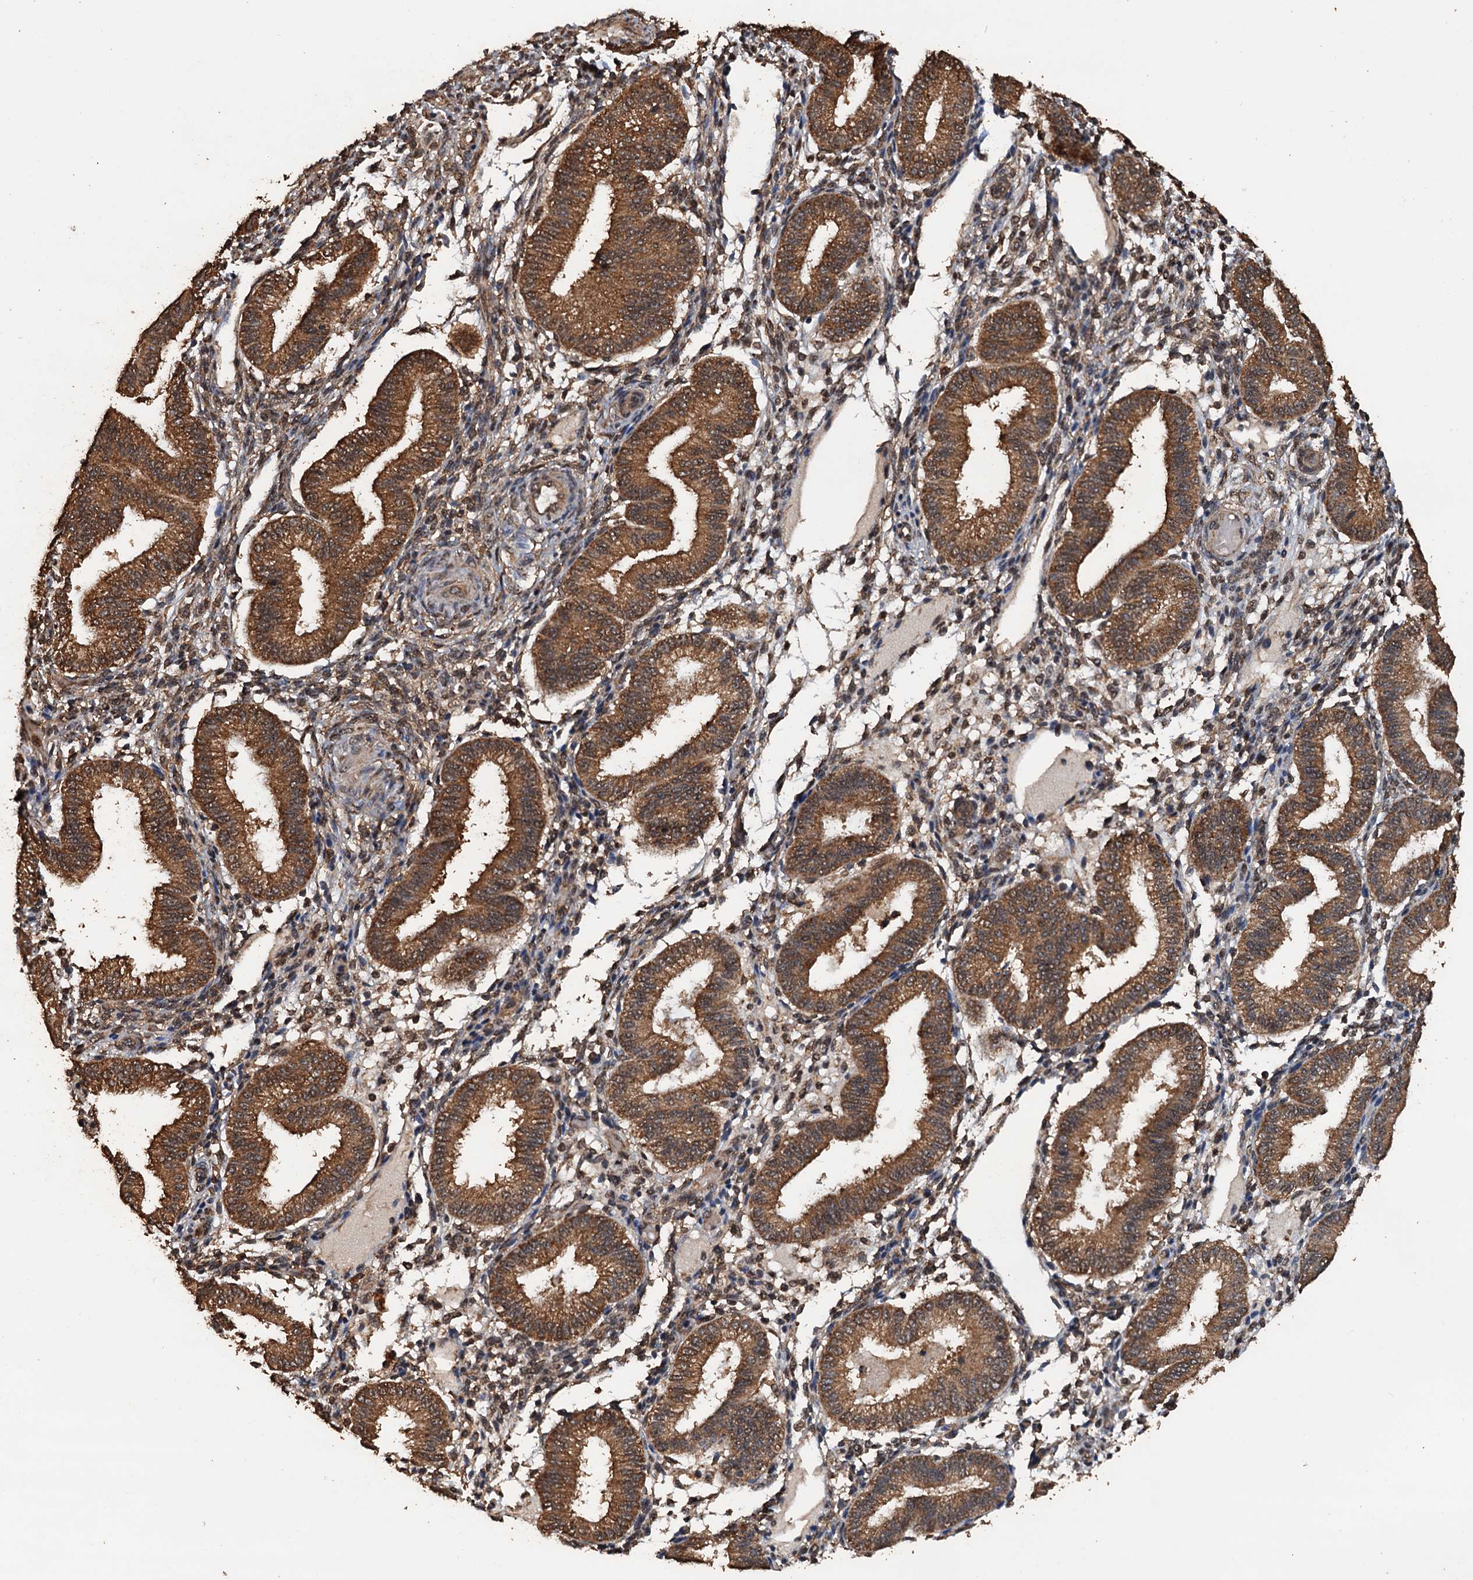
{"staining": {"intensity": "moderate", "quantity": ">75%", "location": "cytoplasmic/membranous"}, "tissue": "endometrium", "cell_type": "Cells in endometrial stroma", "image_type": "normal", "snomed": [{"axis": "morphology", "description": "Normal tissue, NOS"}, {"axis": "topography", "description": "Endometrium"}], "caption": "This is a micrograph of IHC staining of benign endometrium, which shows moderate expression in the cytoplasmic/membranous of cells in endometrial stroma.", "gene": "PSMD9", "patient": {"sex": "female", "age": 39}}